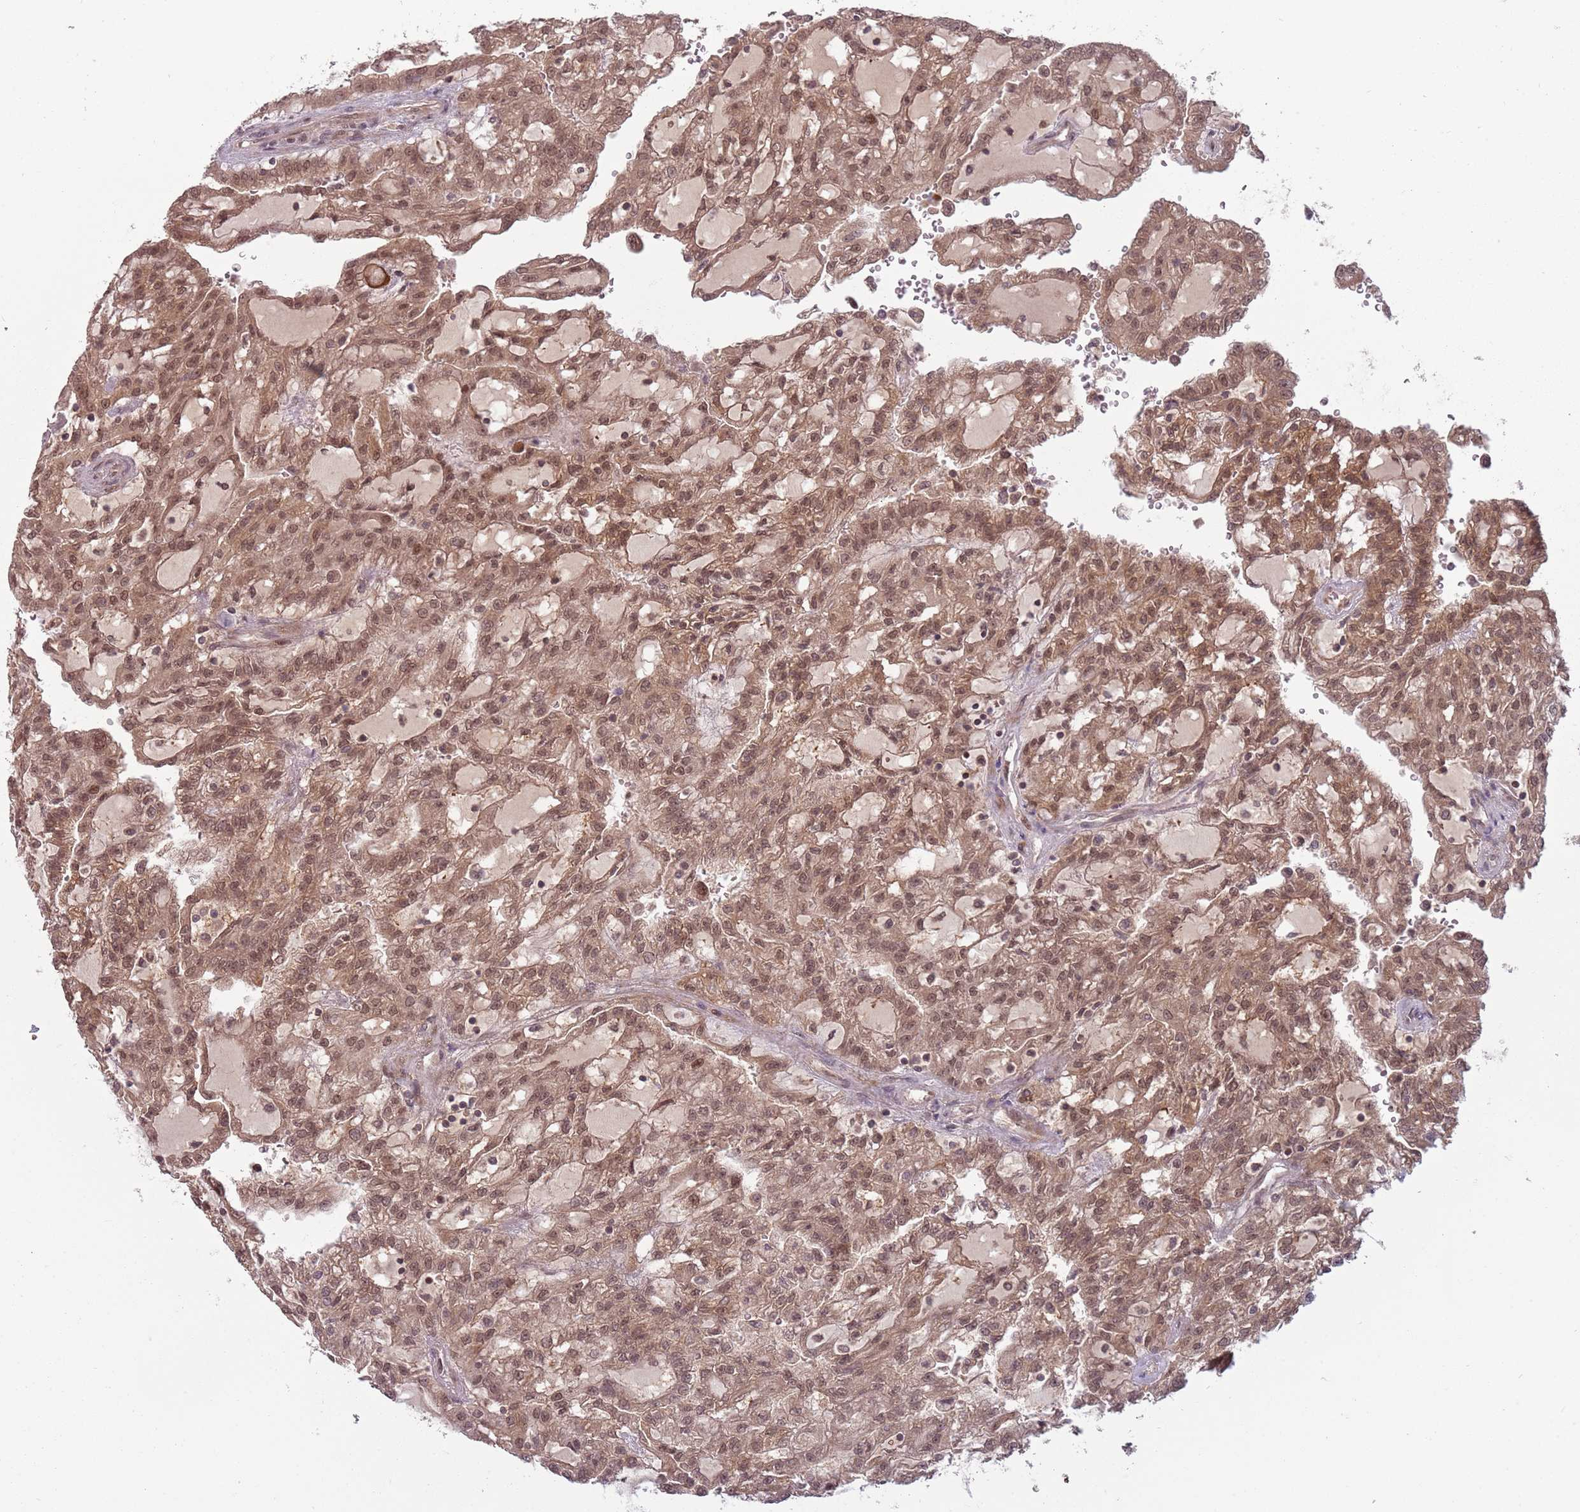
{"staining": {"intensity": "moderate", "quantity": ">75%", "location": "cytoplasmic/membranous,nuclear"}, "tissue": "renal cancer", "cell_type": "Tumor cells", "image_type": "cancer", "snomed": [{"axis": "morphology", "description": "Adenocarcinoma, NOS"}, {"axis": "topography", "description": "Kidney"}], "caption": "The micrograph reveals a brown stain indicating the presence of a protein in the cytoplasmic/membranous and nuclear of tumor cells in adenocarcinoma (renal).", "gene": "ADAMTS3", "patient": {"sex": "male", "age": 63}}